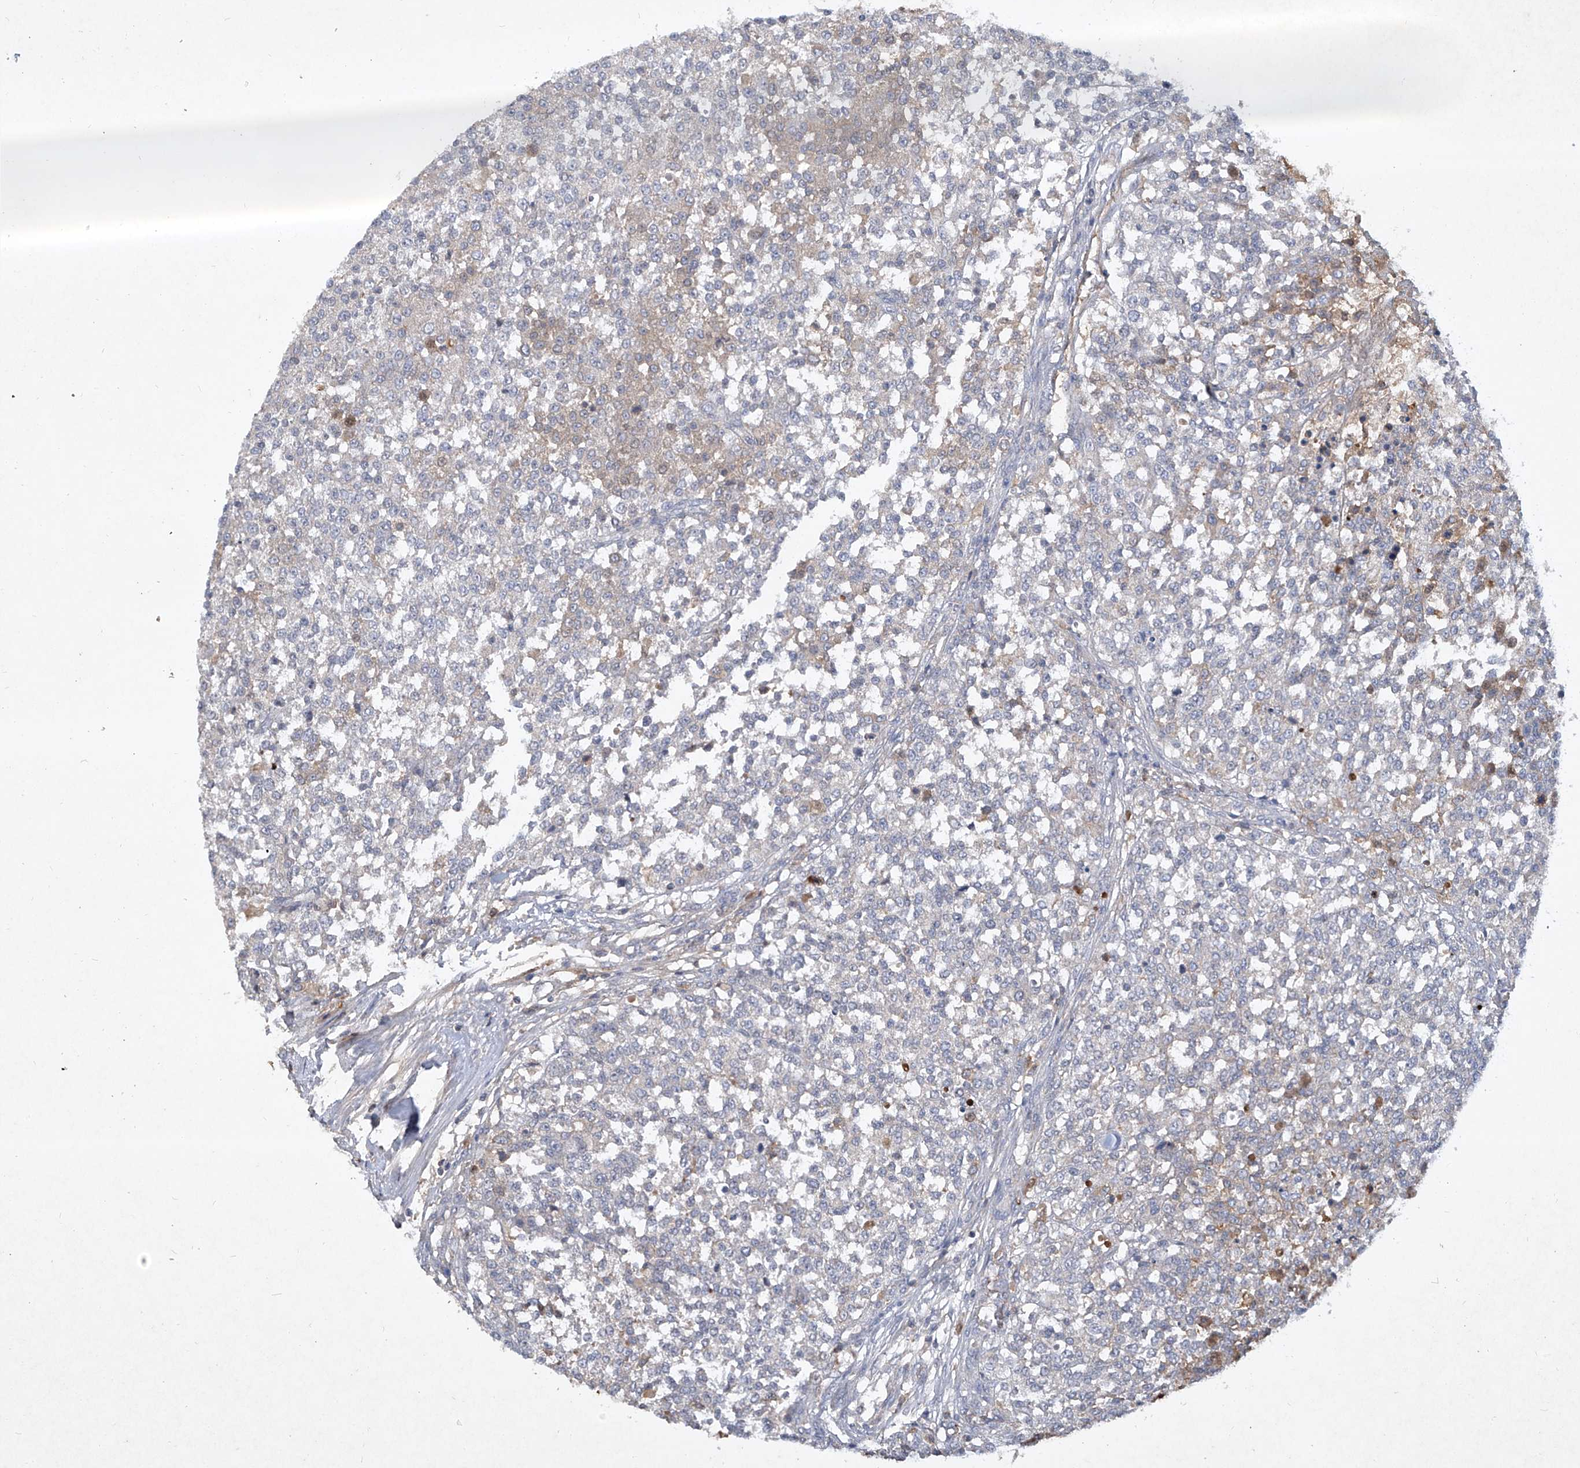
{"staining": {"intensity": "negative", "quantity": "none", "location": "none"}, "tissue": "testis cancer", "cell_type": "Tumor cells", "image_type": "cancer", "snomed": [{"axis": "morphology", "description": "Seminoma, NOS"}, {"axis": "topography", "description": "Testis"}], "caption": "The micrograph demonstrates no significant positivity in tumor cells of testis cancer.", "gene": "HAS3", "patient": {"sex": "male", "age": 59}}